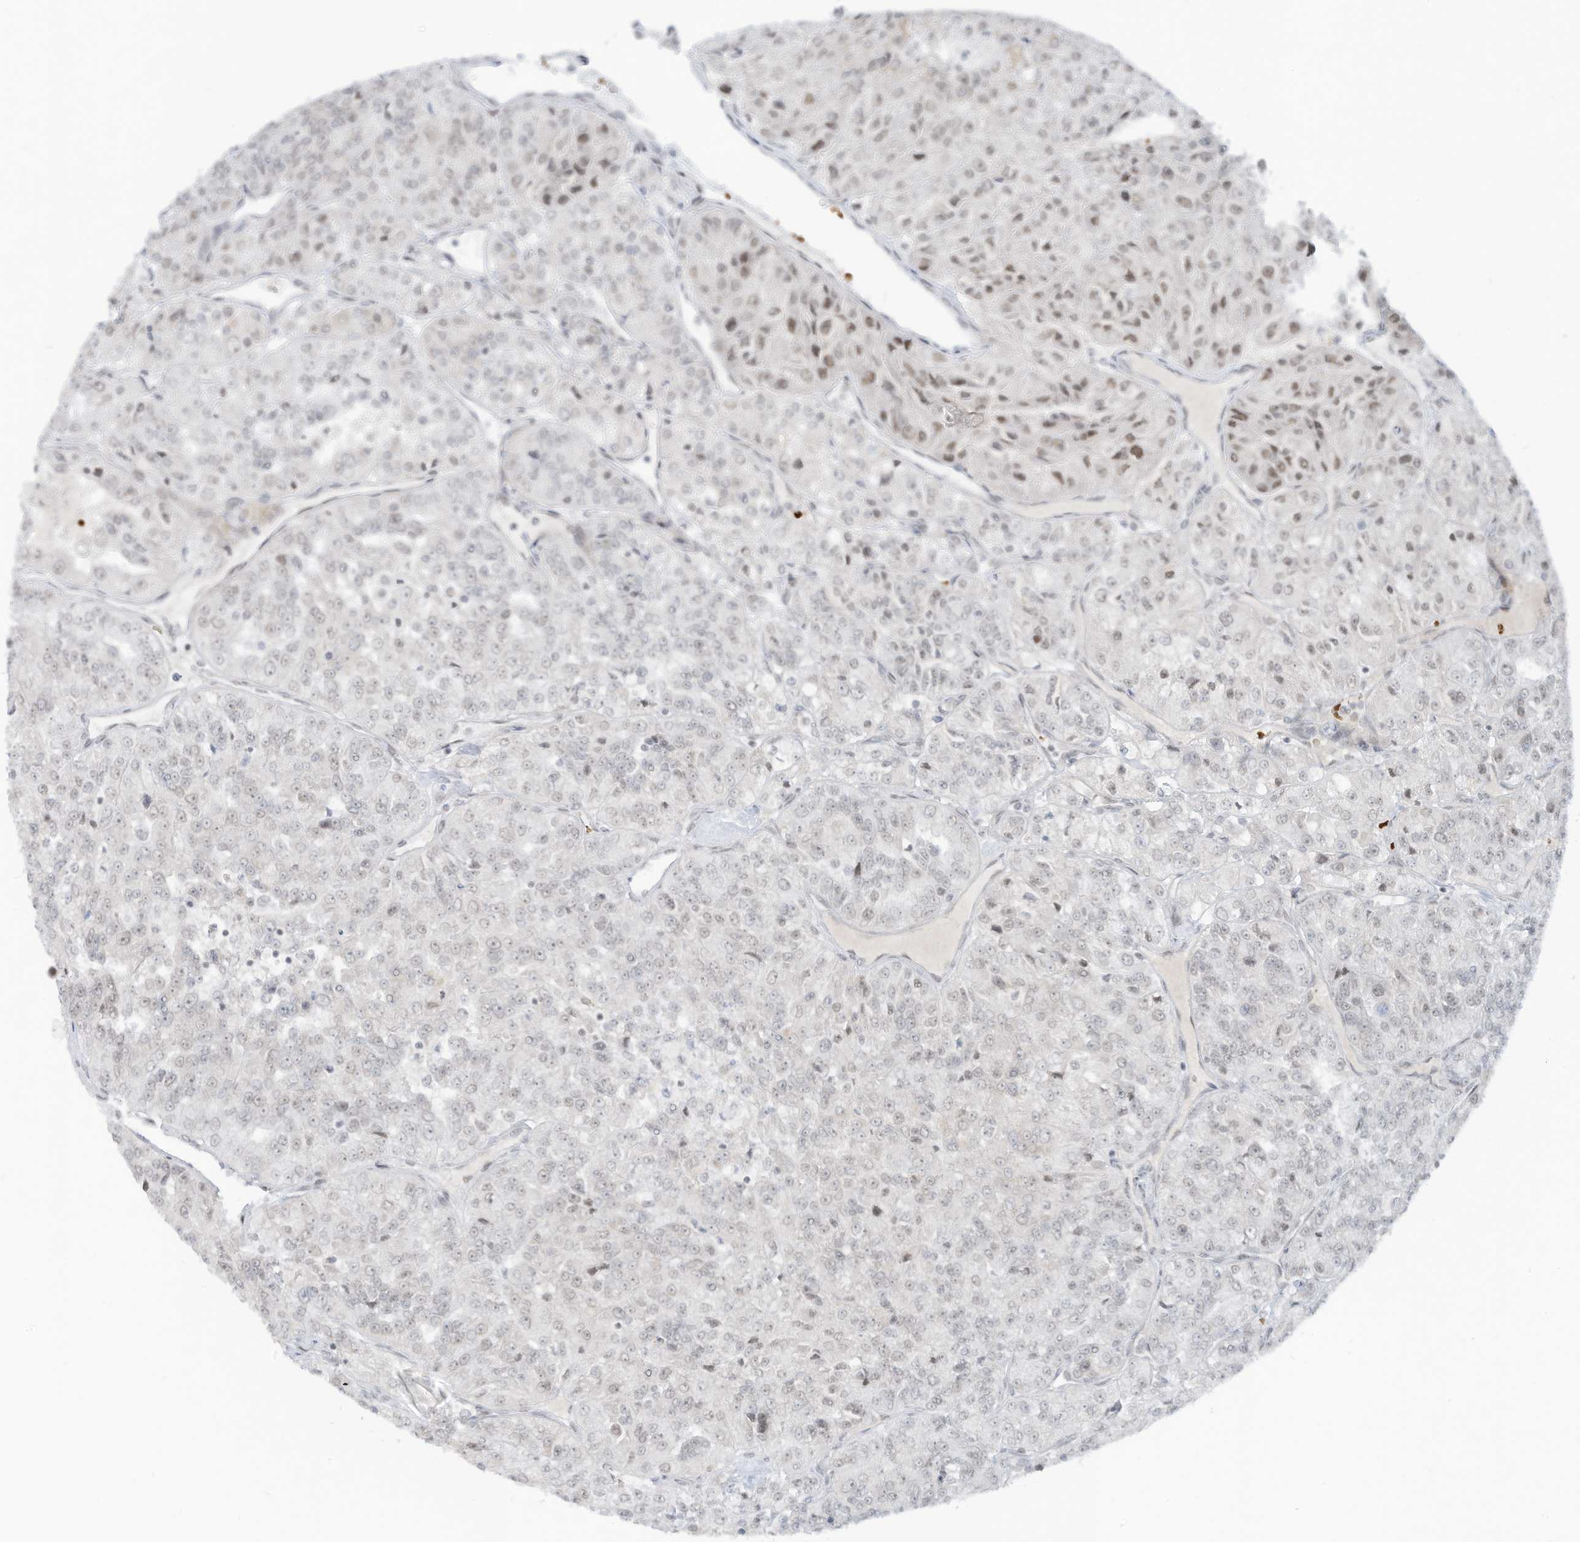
{"staining": {"intensity": "weak", "quantity": "<25%", "location": "cytoplasmic/membranous,nuclear"}, "tissue": "renal cancer", "cell_type": "Tumor cells", "image_type": "cancer", "snomed": [{"axis": "morphology", "description": "Adenocarcinoma, NOS"}, {"axis": "topography", "description": "Kidney"}], "caption": "Micrograph shows no protein positivity in tumor cells of renal cancer tissue. (Stains: DAB IHC with hematoxylin counter stain, Microscopy: brightfield microscopy at high magnification).", "gene": "ECT2L", "patient": {"sex": "female", "age": 63}}